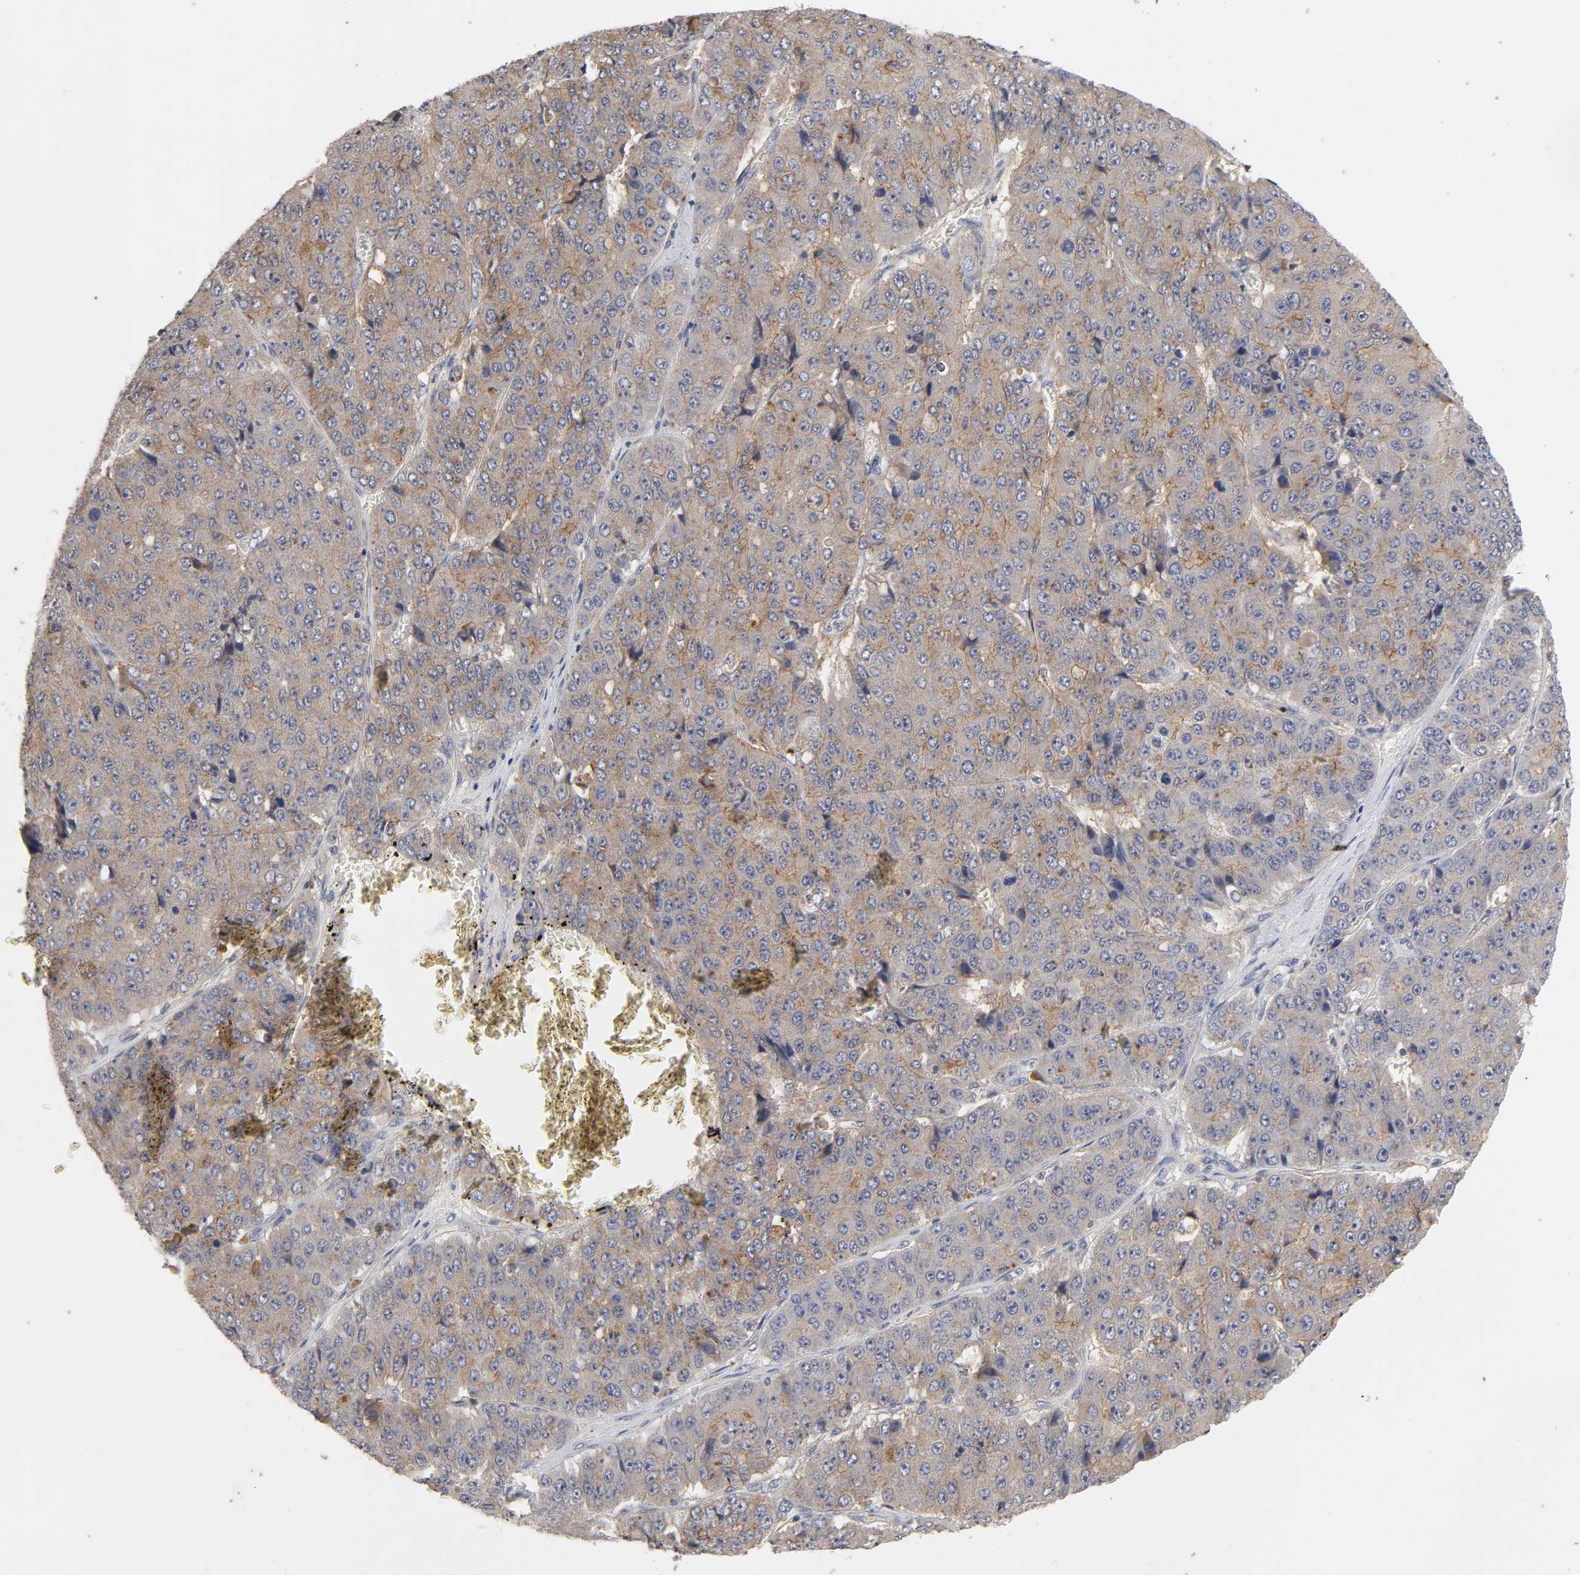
{"staining": {"intensity": "moderate", "quantity": ">75%", "location": "cytoplasmic/membranous"}, "tissue": "pancreatic cancer", "cell_type": "Tumor cells", "image_type": "cancer", "snomed": [{"axis": "morphology", "description": "Adenocarcinoma, NOS"}, {"axis": "topography", "description": "Pancreas"}], "caption": "High-magnification brightfield microscopy of pancreatic cancer (adenocarcinoma) stained with DAB (3,3'-diaminobenzidine) (brown) and counterstained with hematoxylin (blue). tumor cells exhibit moderate cytoplasmic/membranous expression is present in about>75% of cells.", "gene": "CXADR", "patient": {"sex": "male", "age": 50}}